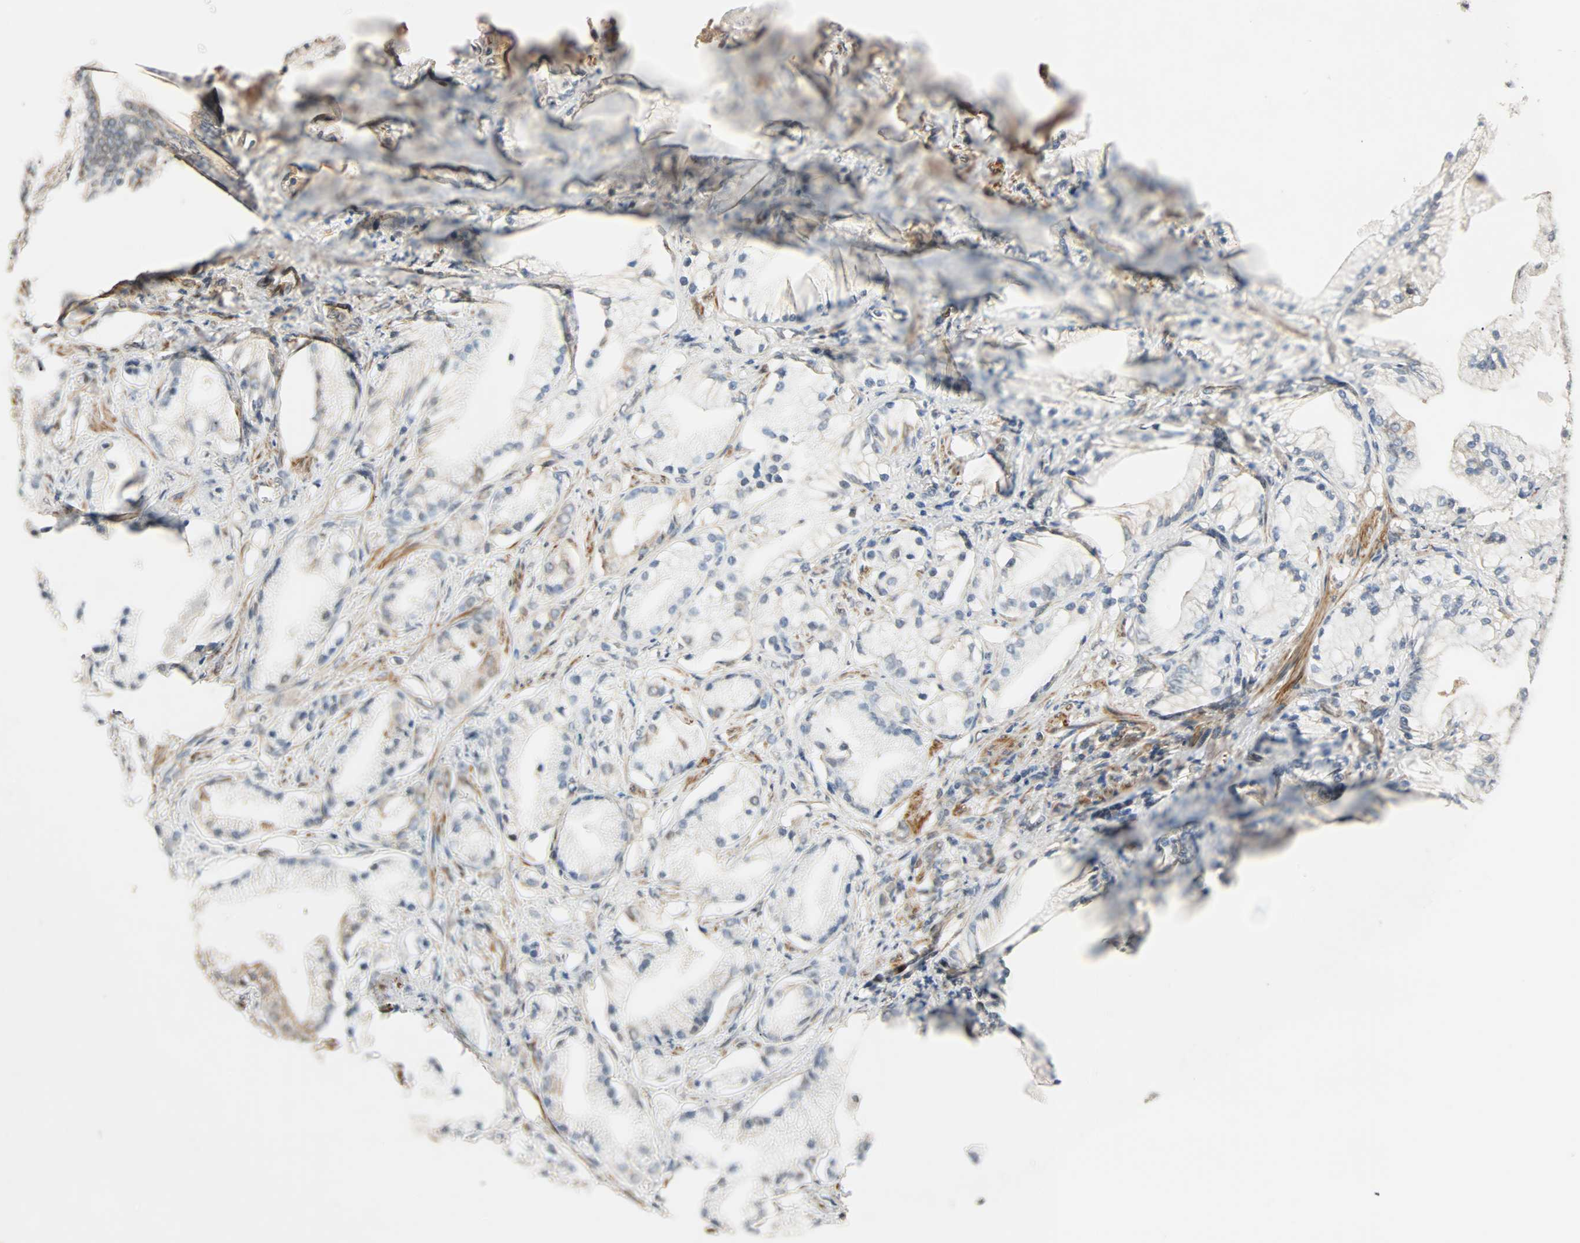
{"staining": {"intensity": "weak", "quantity": "<25%", "location": "cytoplasmic/membranous"}, "tissue": "prostate cancer", "cell_type": "Tumor cells", "image_type": "cancer", "snomed": [{"axis": "morphology", "description": "Adenocarcinoma, Low grade"}, {"axis": "topography", "description": "Prostate"}], "caption": "Photomicrograph shows no significant protein staining in tumor cells of prostate cancer.", "gene": "QSER1", "patient": {"sex": "male", "age": 59}}